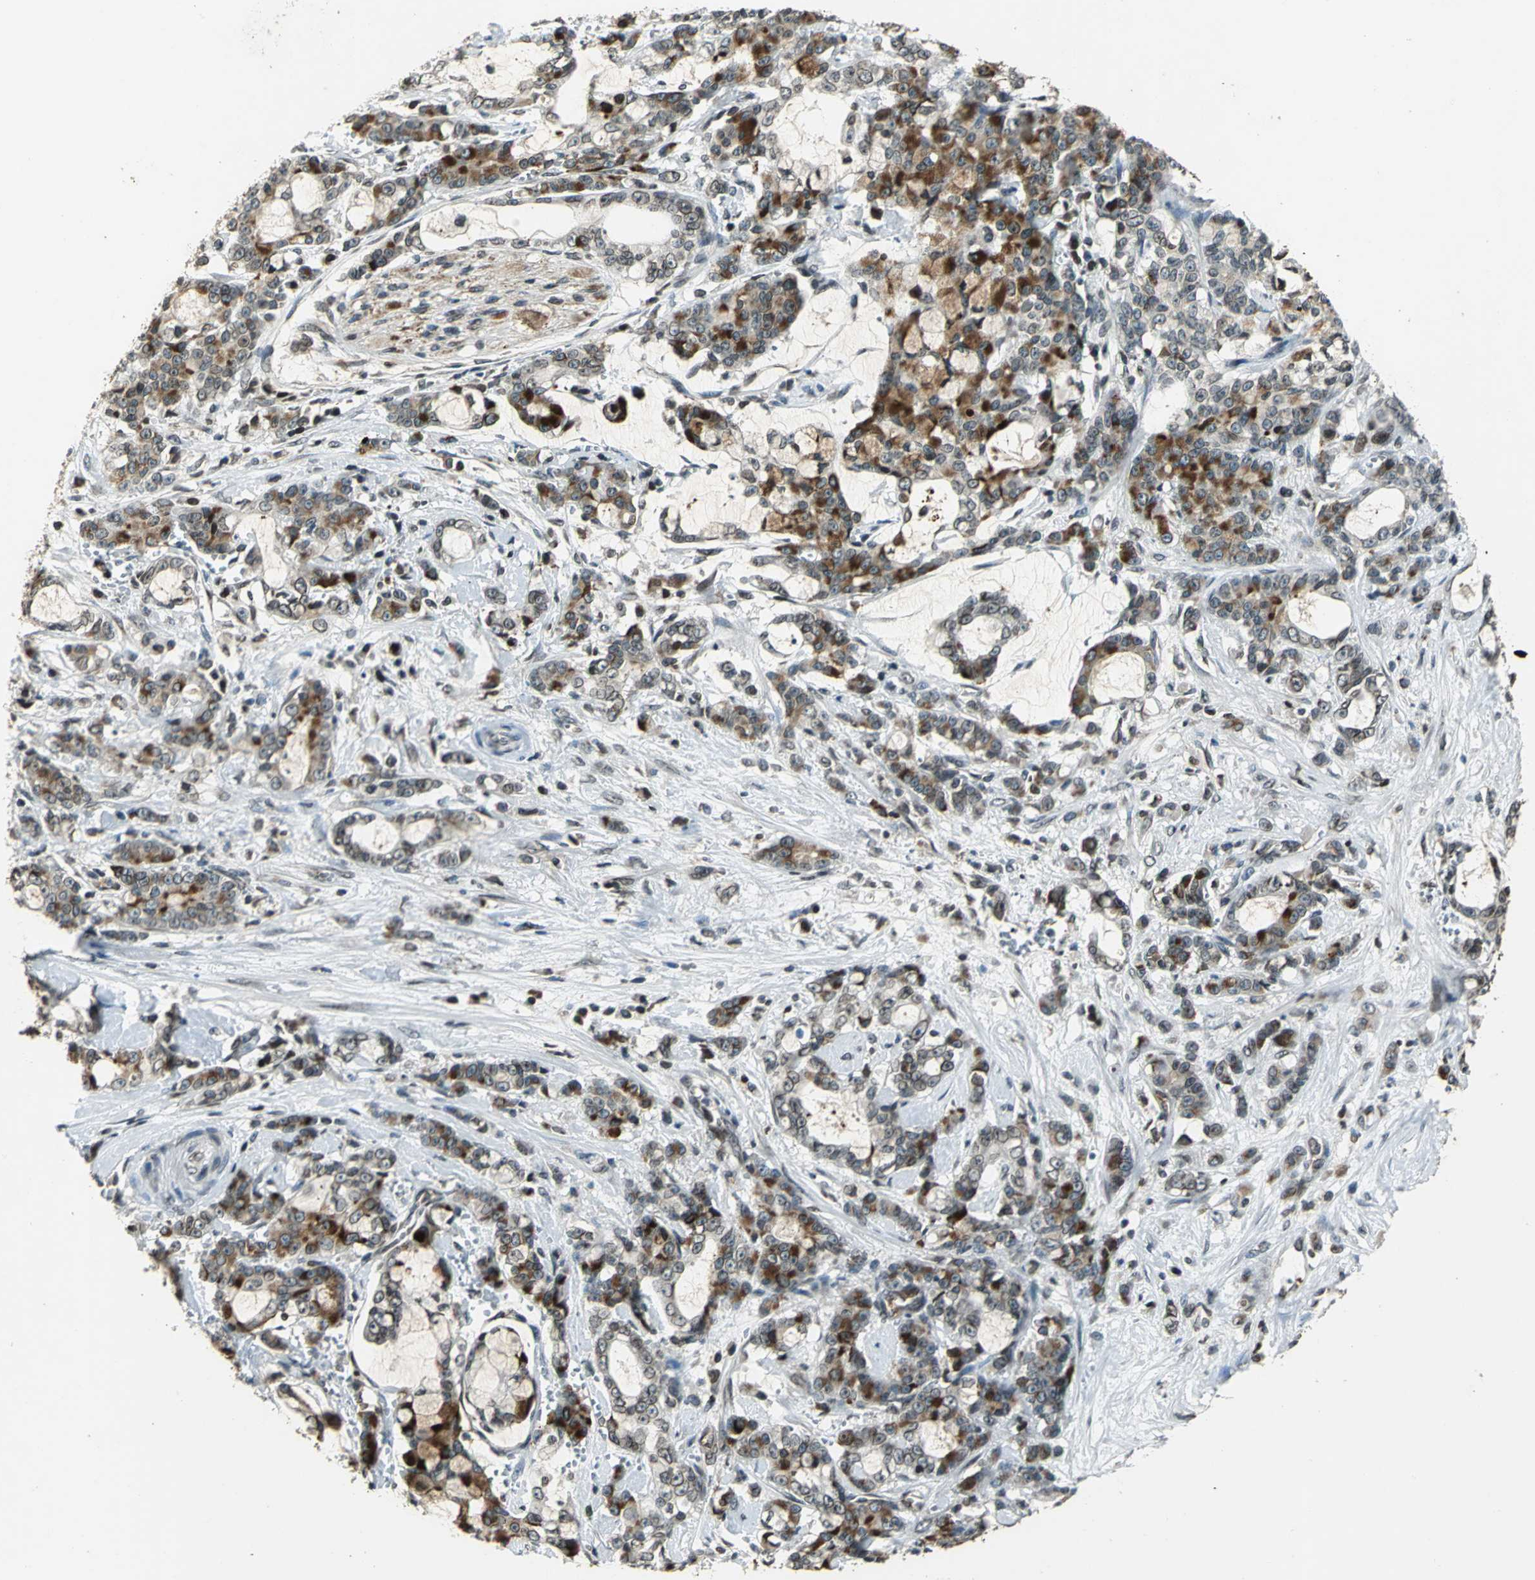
{"staining": {"intensity": "strong", "quantity": "25%-75%", "location": "cytoplasmic/membranous,nuclear"}, "tissue": "pancreatic cancer", "cell_type": "Tumor cells", "image_type": "cancer", "snomed": [{"axis": "morphology", "description": "Adenocarcinoma, NOS"}, {"axis": "topography", "description": "Pancreas"}], "caption": "The immunohistochemical stain shows strong cytoplasmic/membranous and nuclear positivity in tumor cells of pancreatic cancer tissue.", "gene": "BRIP1", "patient": {"sex": "female", "age": 73}}